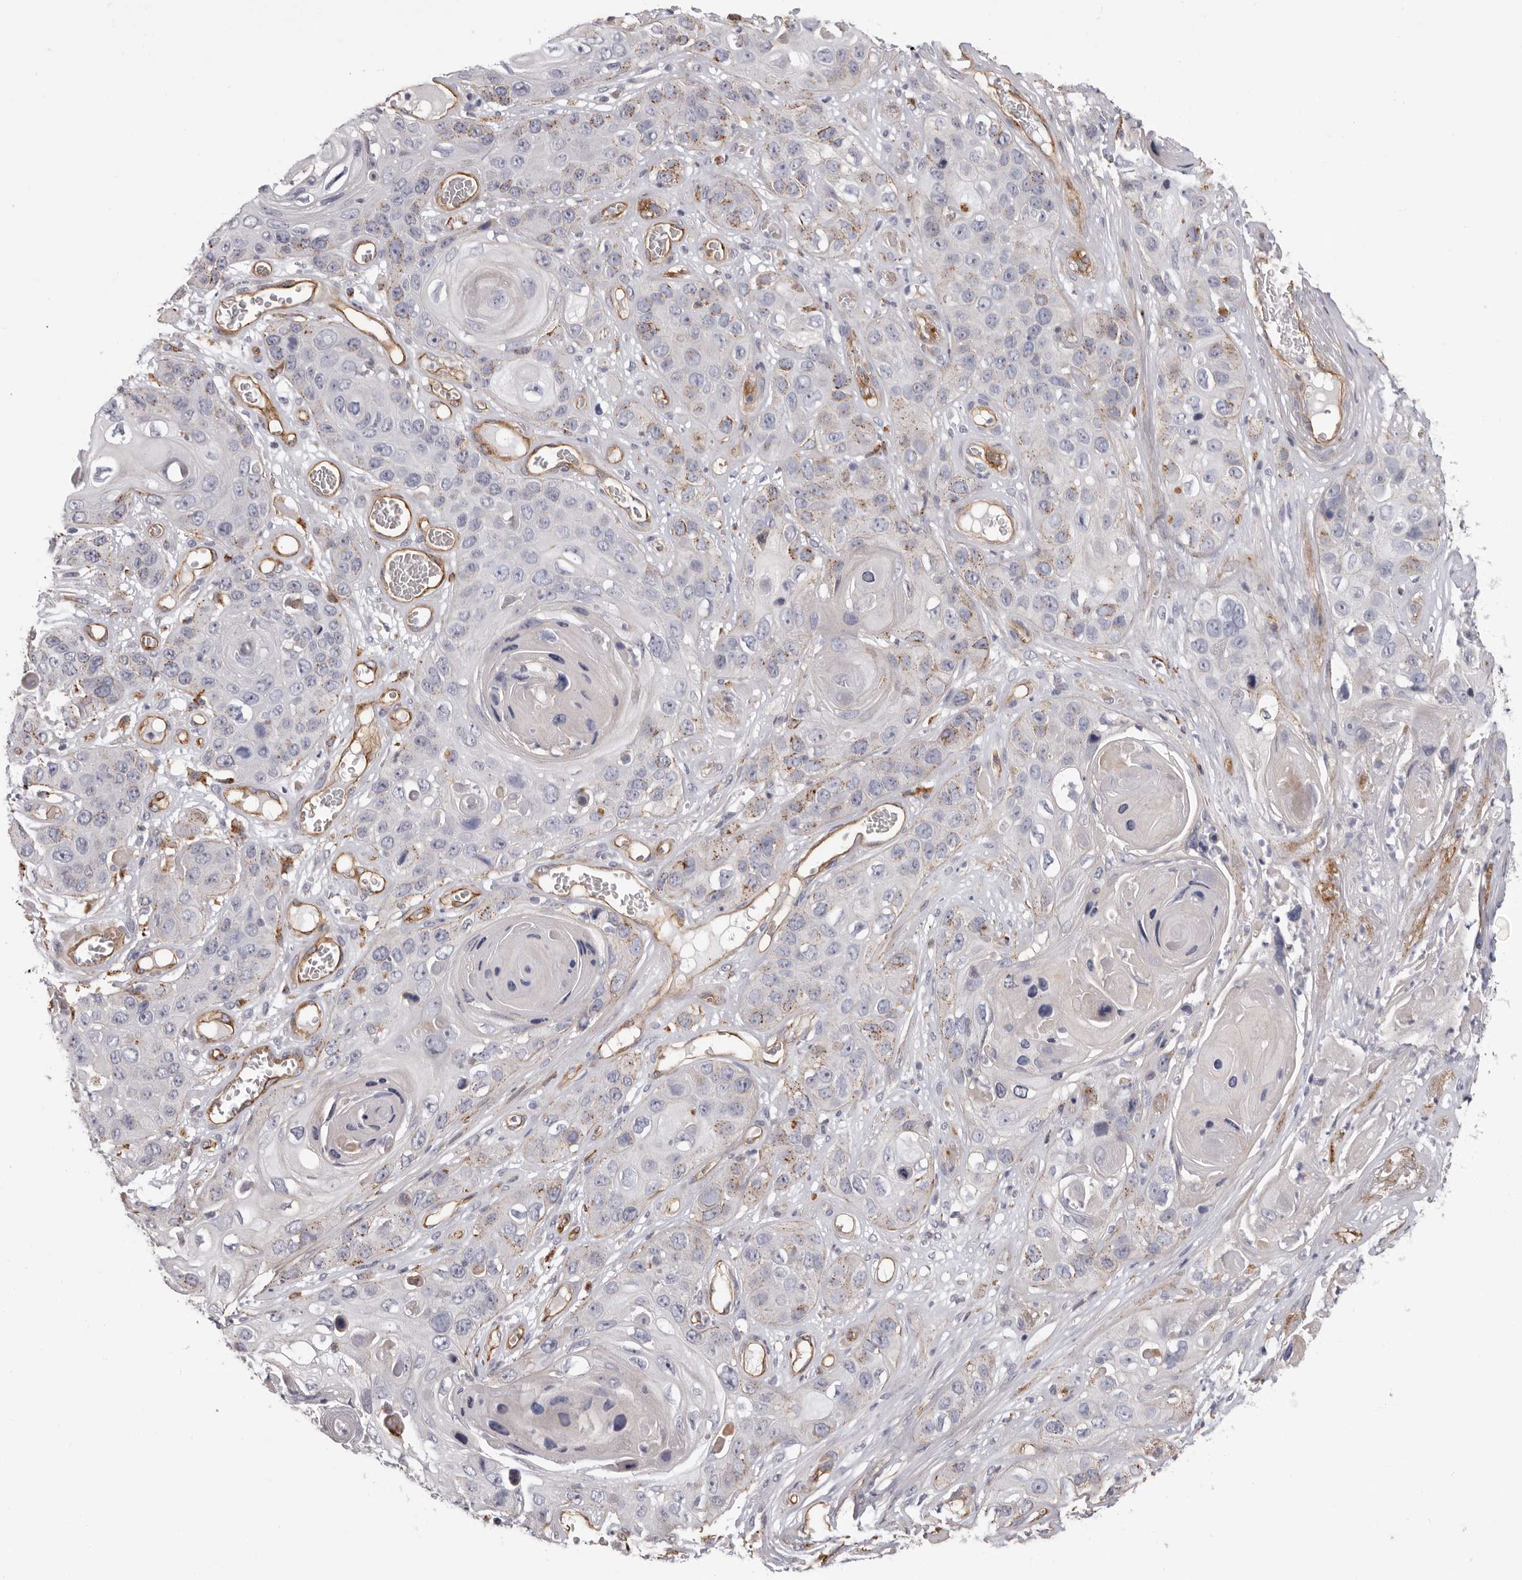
{"staining": {"intensity": "negative", "quantity": "none", "location": "none"}, "tissue": "skin cancer", "cell_type": "Tumor cells", "image_type": "cancer", "snomed": [{"axis": "morphology", "description": "Squamous cell carcinoma, NOS"}, {"axis": "topography", "description": "Skin"}], "caption": "Tumor cells are negative for brown protein staining in skin cancer (squamous cell carcinoma).", "gene": "ADGRL4", "patient": {"sex": "male", "age": 55}}